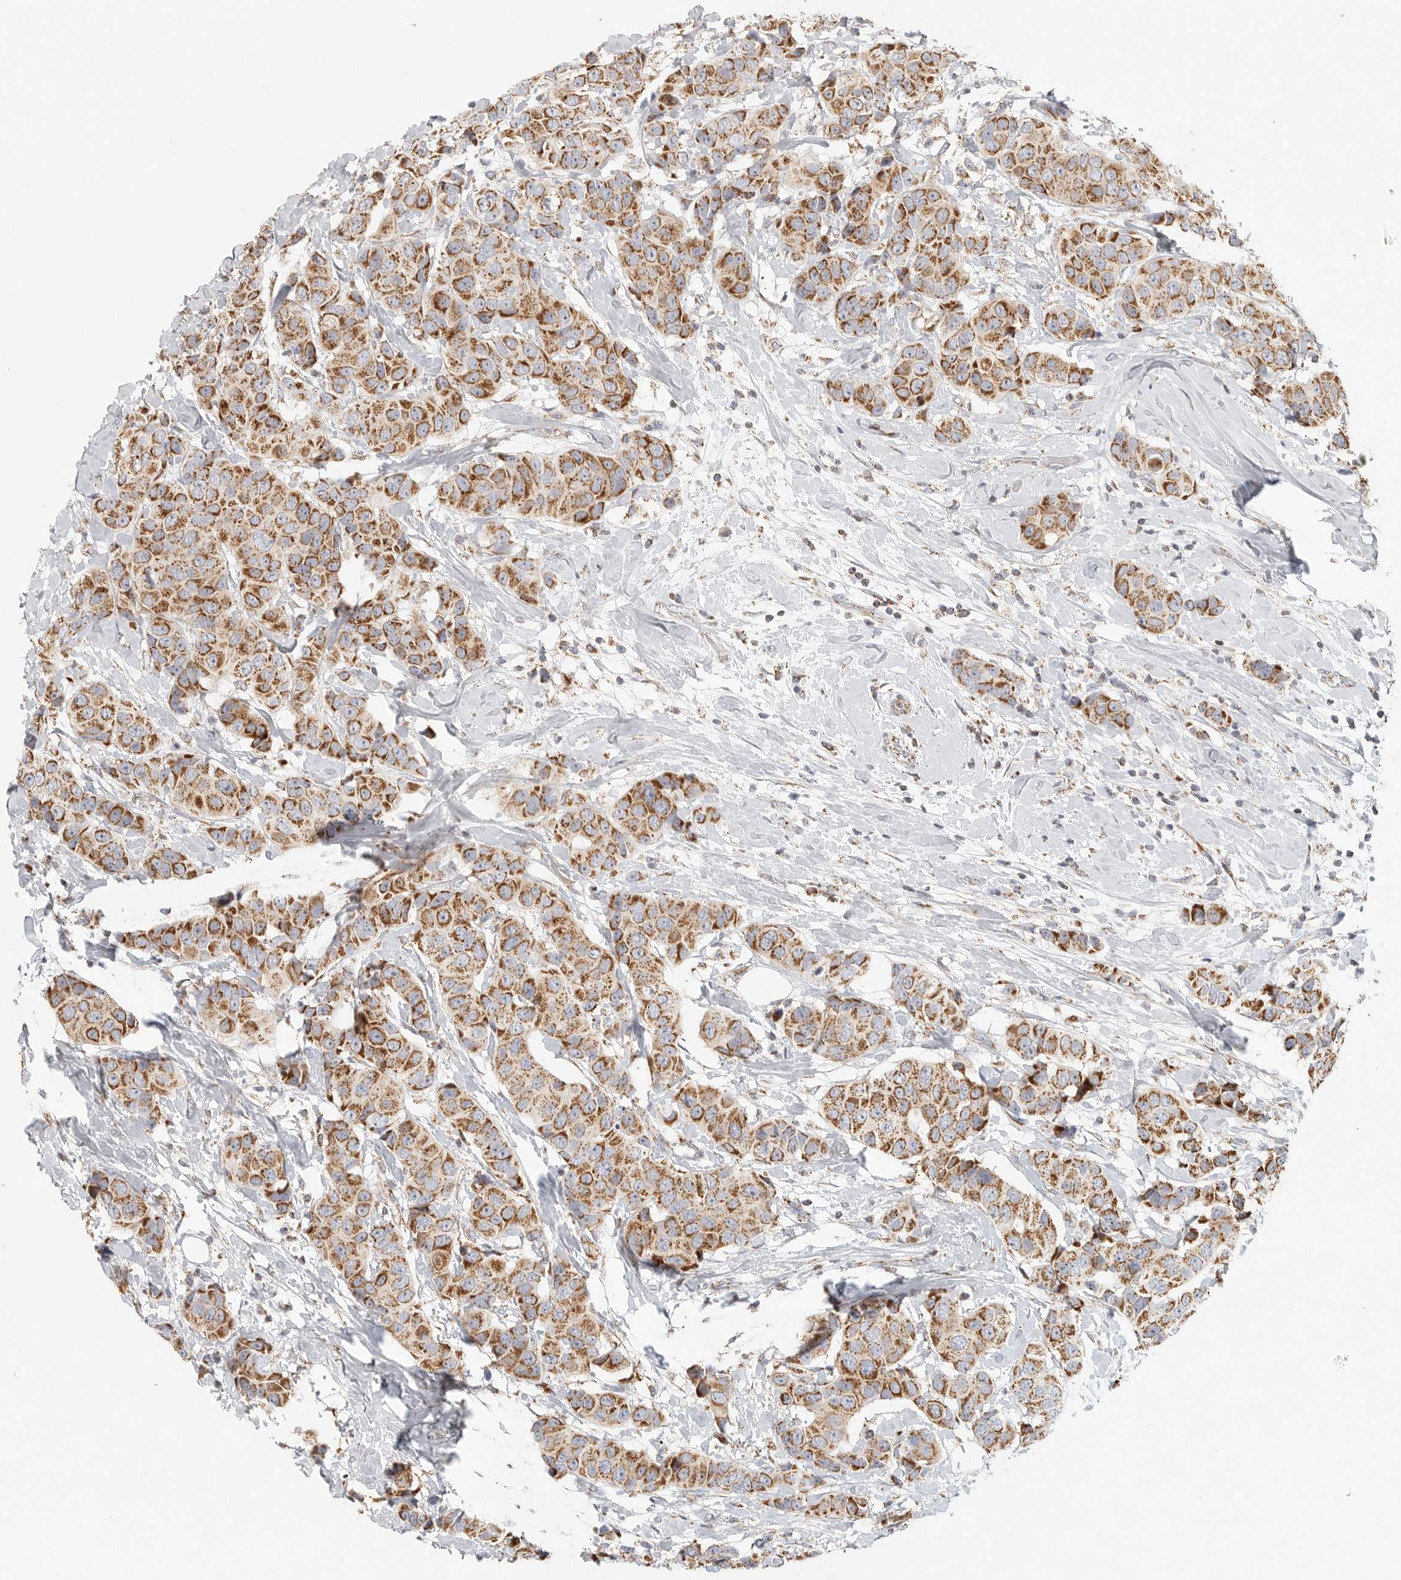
{"staining": {"intensity": "moderate", "quantity": ">75%", "location": "cytoplasmic/membranous"}, "tissue": "breast cancer", "cell_type": "Tumor cells", "image_type": "cancer", "snomed": [{"axis": "morphology", "description": "Normal tissue, NOS"}, {"axis": "morphology", "description": "Duct carcinoma"}, {"axis": "topography", "description": "Breast"}], "caption": "Immunohistochemical staining of human breast invasive ductal carcinoma shows moderate cytoplasmic/membranous protein staining in approximately >75% of tumor cells. The staining was performed using DAB (3,3'-diaminobenzidine), with brown indicating positive protein expression. Nuclei are stained blue with hematoxylin.", "gene": "SLC25A26", "patient": {"sex": "female", "age": 39}}